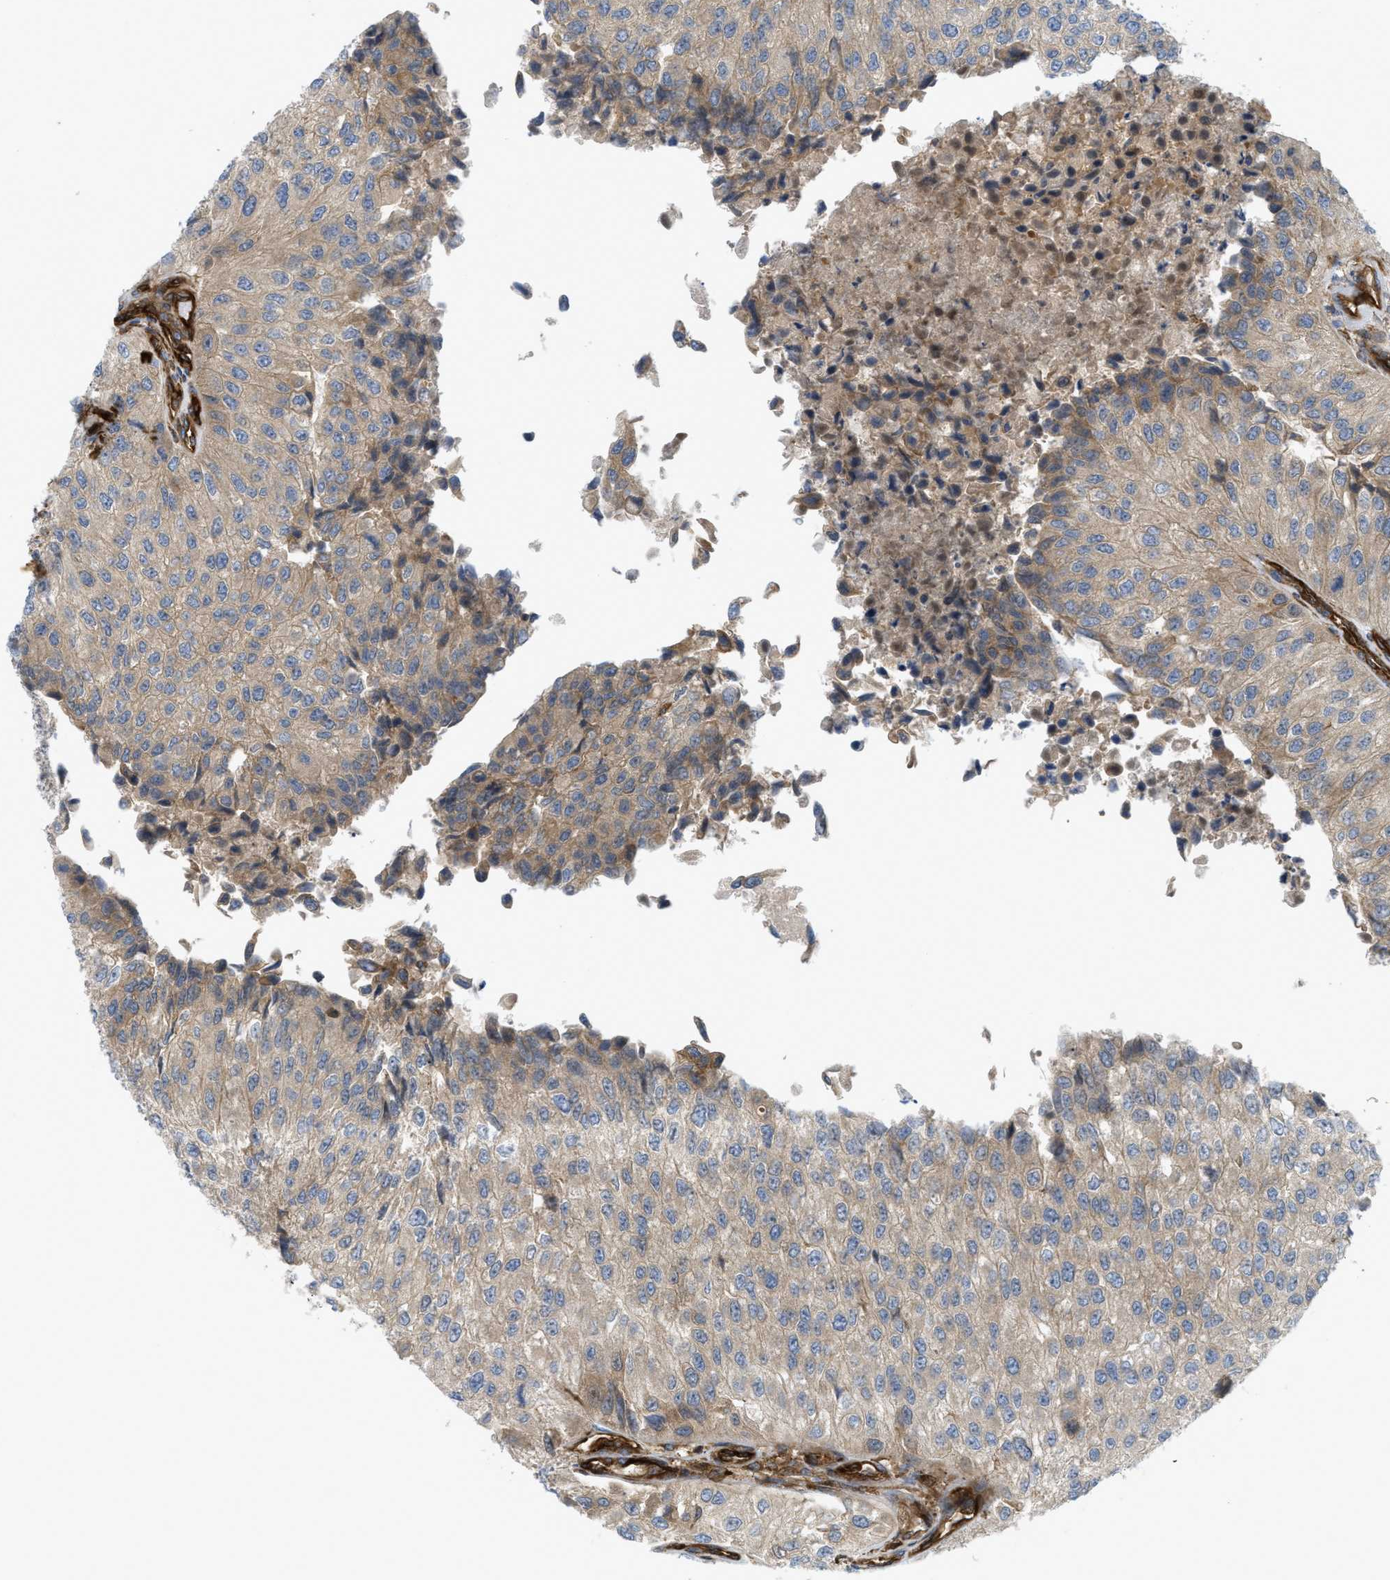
{"staining": {"intensity": "weak", "quantity": "<25%", "location": "cytoplasmic/membranous"}, "tissue": "urothelial cancer", "cell_type": "Tumor cells", "image_type": "cancer", "snomed": [{"axis": "morphology", "description": "Urothelial carcinoma, High grade"}, {"axis": "topography", "description": "Kidney"}, {"axis": "topography", "description": "Urinary bladder"}], "caption": "DAB immunohistochemical staining of human urothelial carcinoma (high-grade) demonstrates no significant staining in tumor cells.", "gene": "PICALM", "patient": {"sex": "male", "age": 77}}